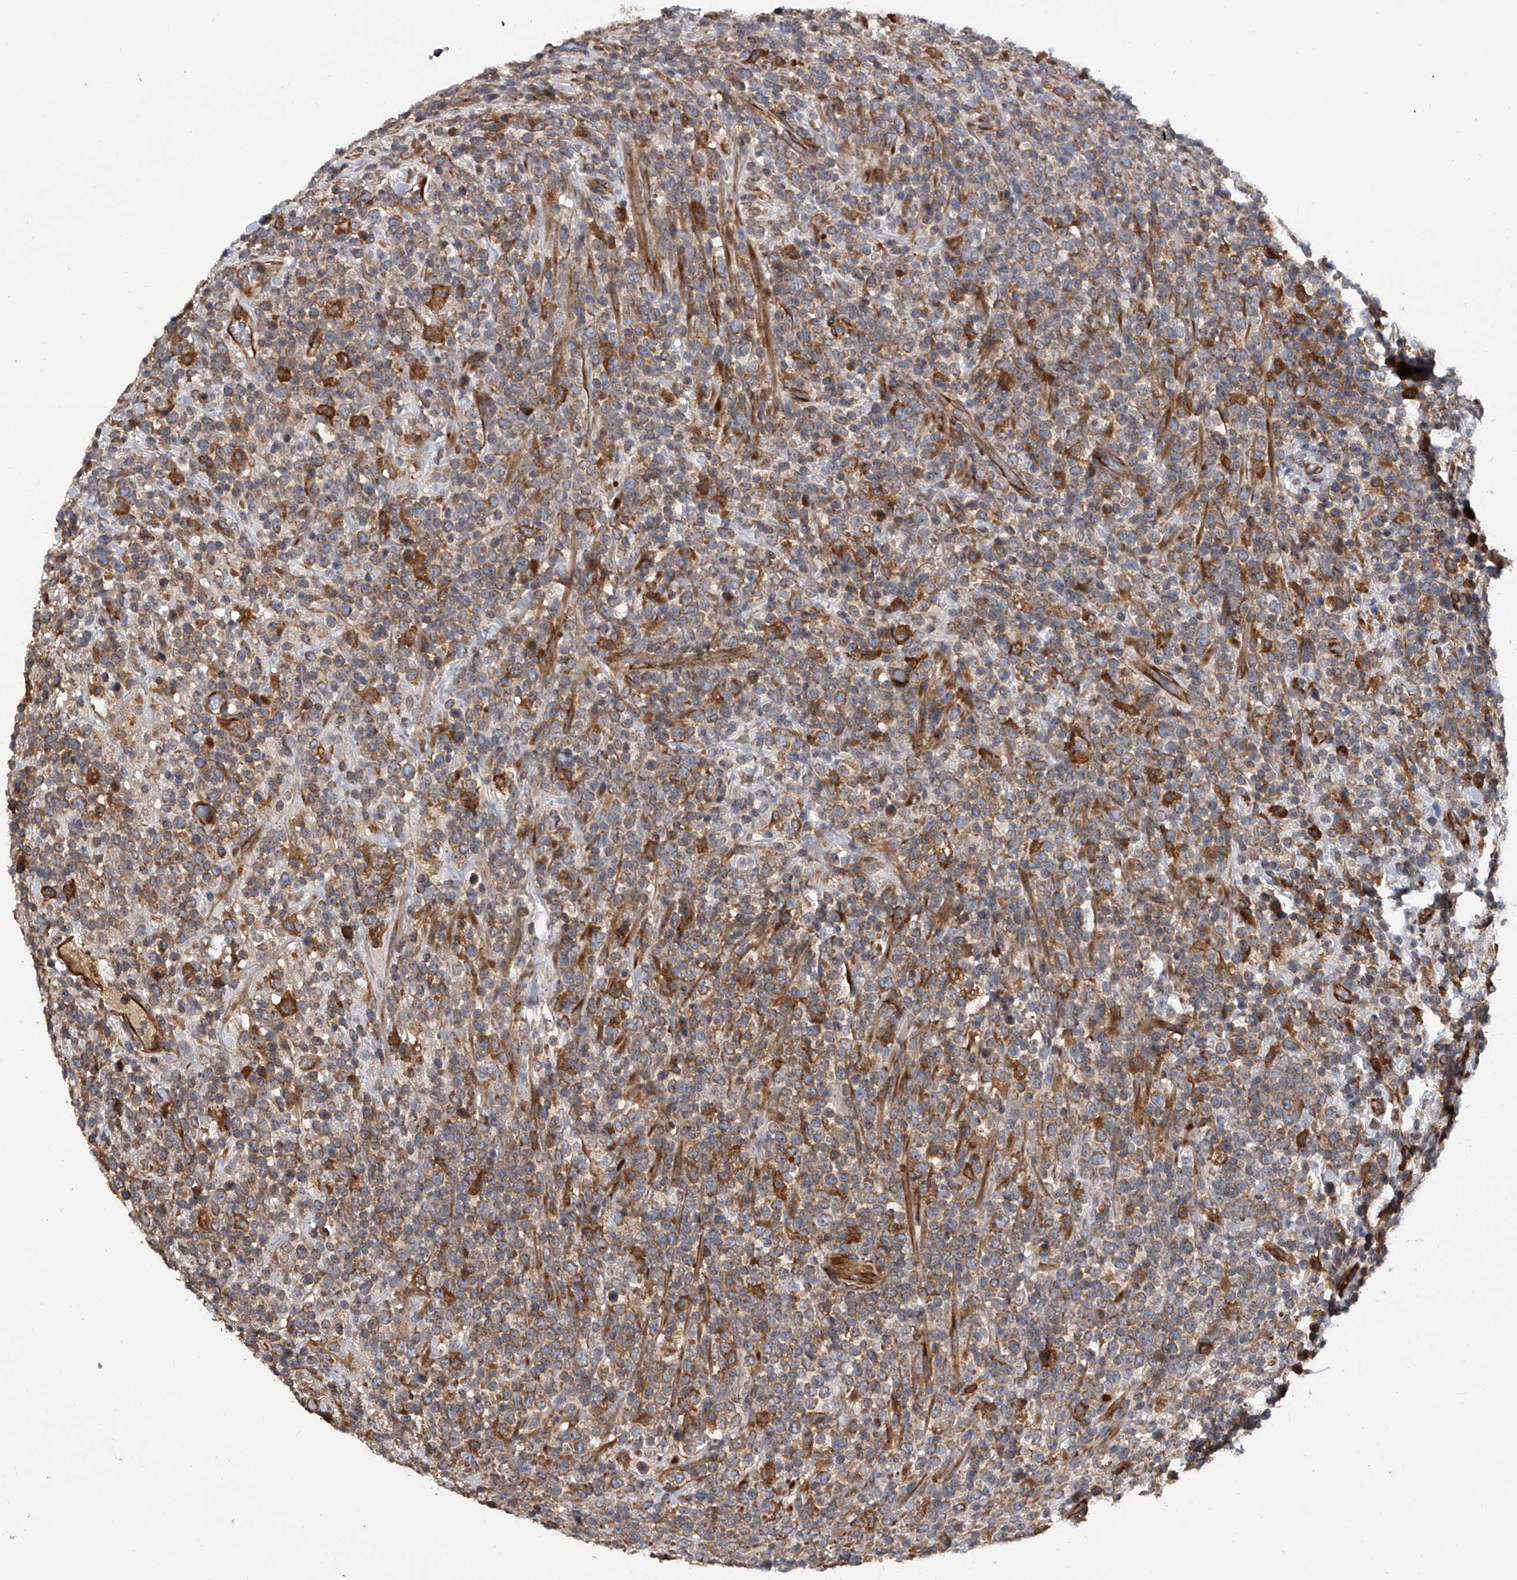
{"staining": {"intensity": "moderate", "quantity": "<25%", "location": "cytoplasmic/membranous"}, "tissue": "lymphoma", "cell_type": "Tumor cells", "image_type": "cancer", "snomed": [{"axis": "morphology", "description": "Malignant lymphoma, non-Hodgkin's type, High grade"}, {"axis": "topography", "description": "Colon"}], "caption": "Tumor cells show moderate cytoplasmic/membranous positivity in approximately <25% of cells in high-grade malignant lymphoma, non-Hodgkin's type.", "gene": "EXOC4", "patient": {"sex": "female", "age": 53}}